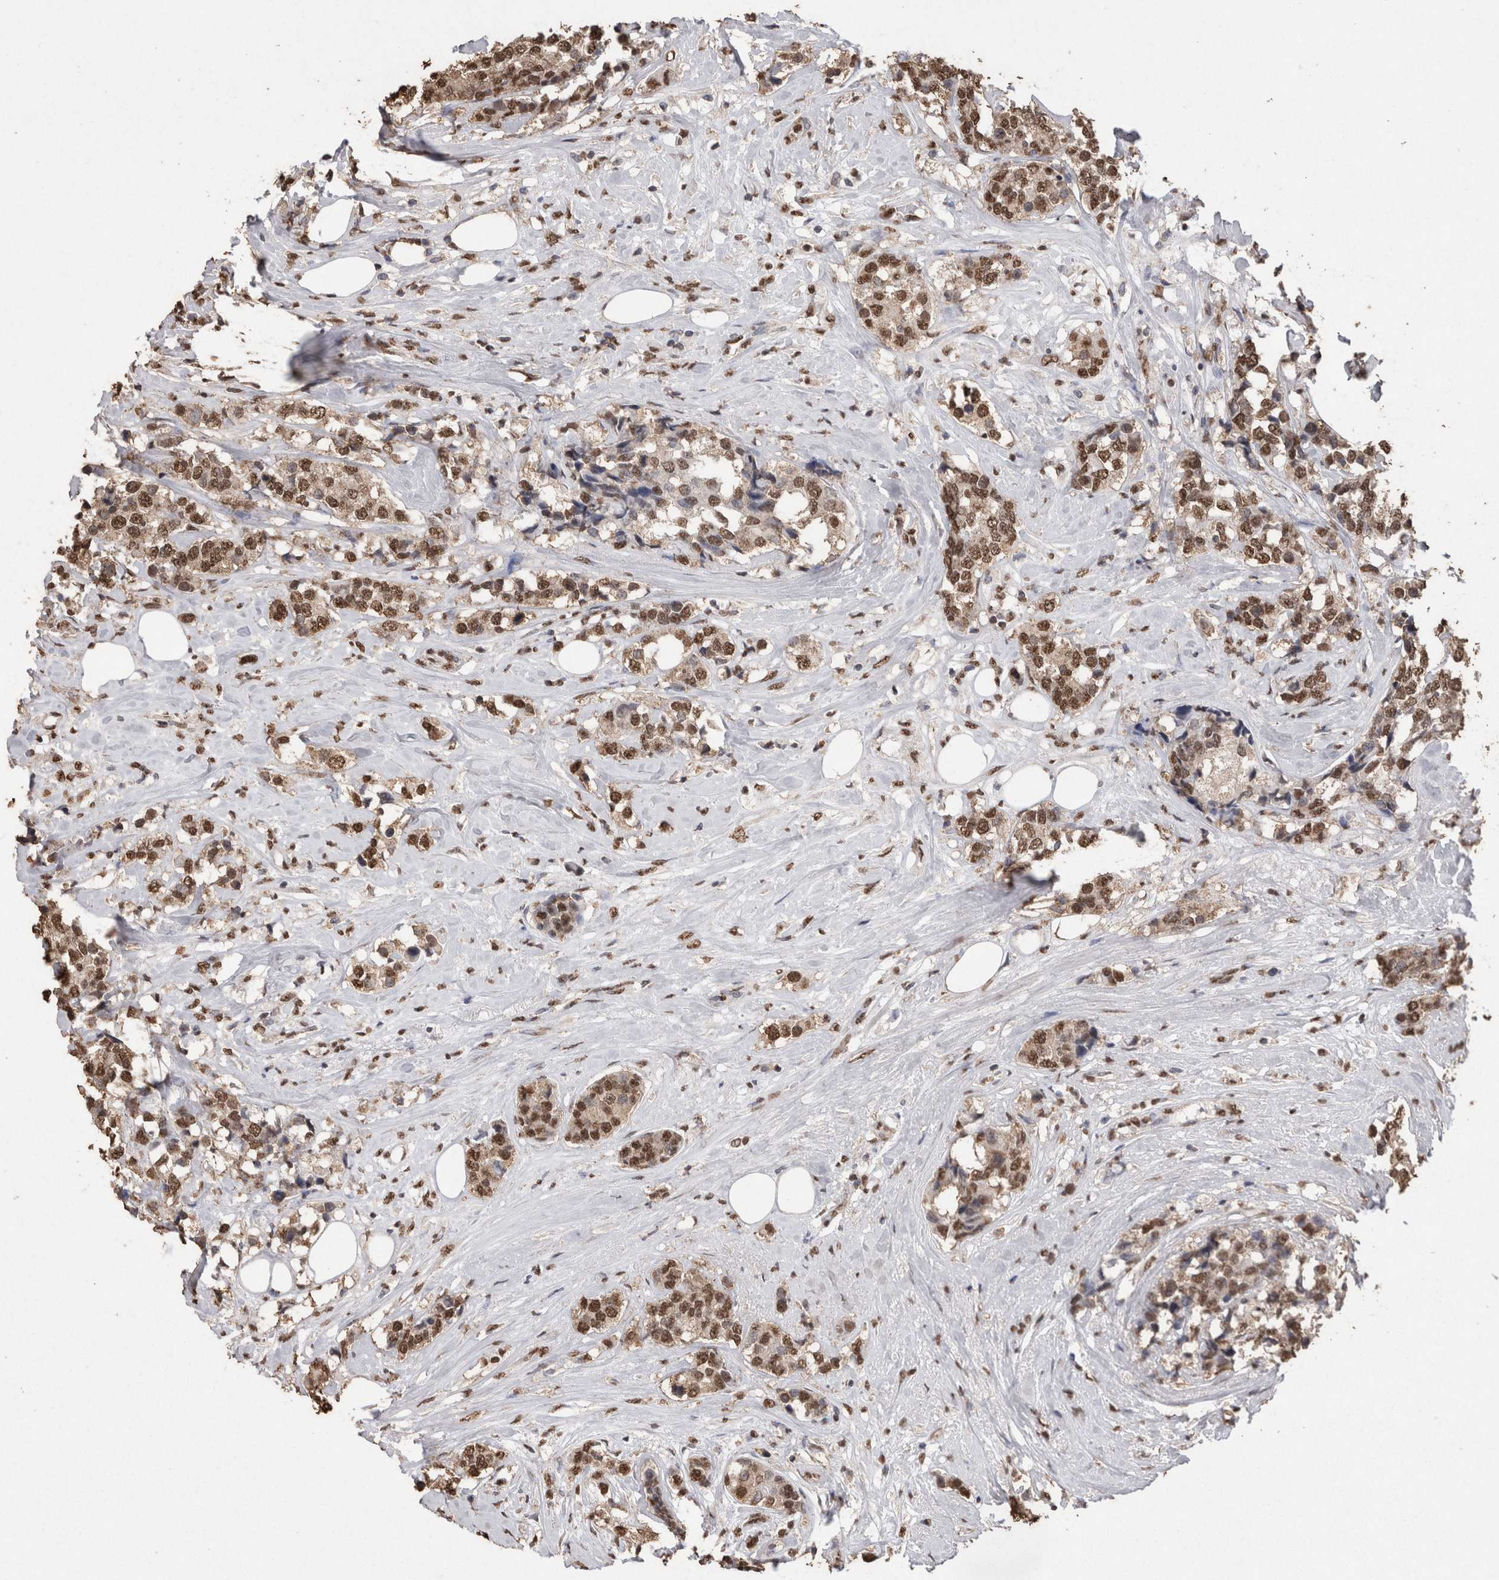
{"staining": {"intensity": "moderate", "quantity": ">75%", "location": "nuclear"}, "tissue": "breast cancer", "cell_type": "Tumor cells", "image_type": "cancer", "snomed": [{"axis": "morphology", "description": "Lobular carcinoma"}, {"axis": "topography", "description": "Breast"}], "caption": "Brown immunohistochemical staining in breast lobular carcinoma shows moderate nuclear positivity in approximately >75% of tumor cells.", "gene": "NTHL1", "patient": {"sex": "female", "age": 59}}